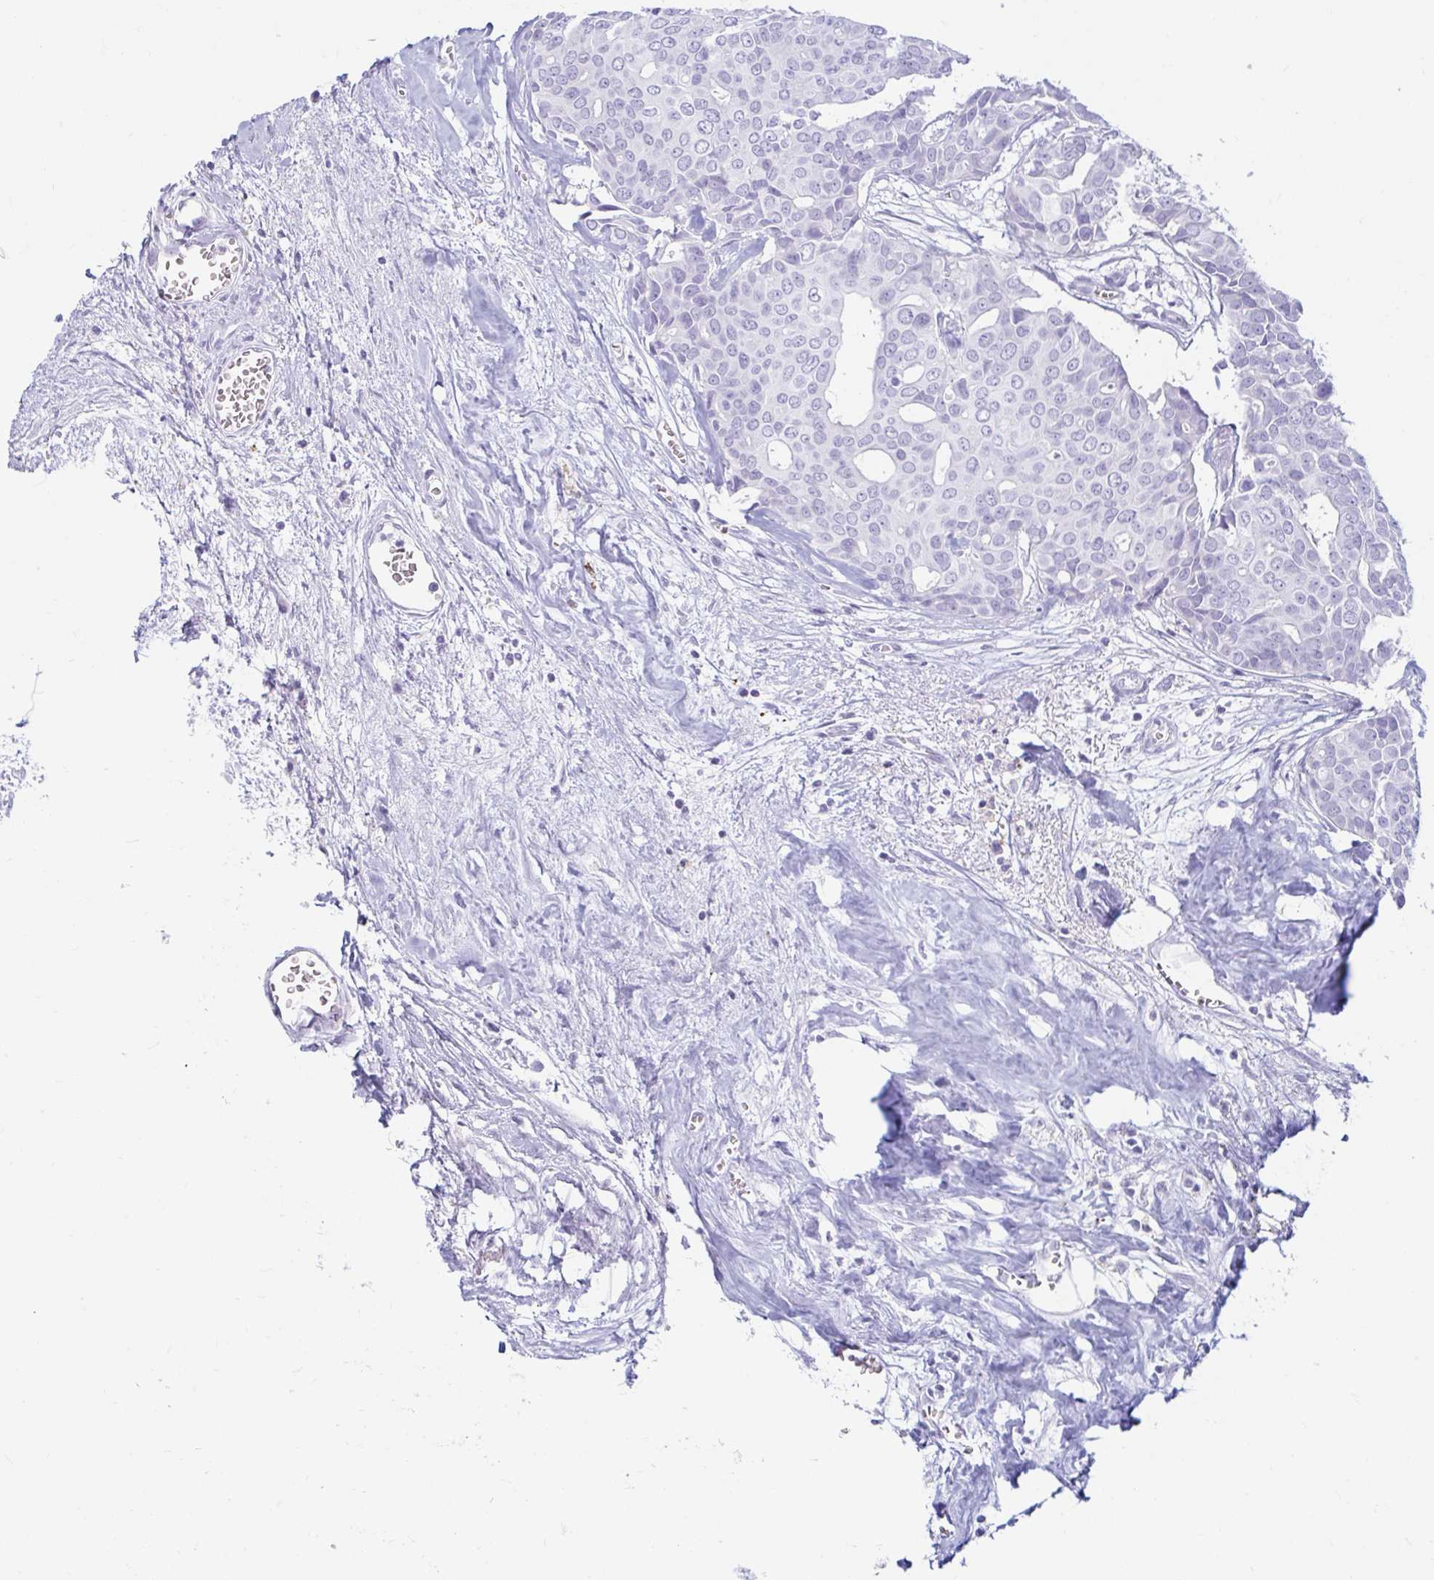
{"staining": {"intensity": "negative", "quantity": "none", "location": "none"}, "tissue": "breast cancer", "cell_type": "Tumor cells", "image_type": "cancer", "snomed": [{"axis": "morphology", "description": "Duct carcinoma"}, {"axis": "topography", "description": "Breast"}], "caption": "Immunohistochemical staining of breast cancer (invasive ductal carcinoma) shows no significant staining in tumor cells.", "gene": "ERICH6", "patient": {"sex": "female", "age": 54}}